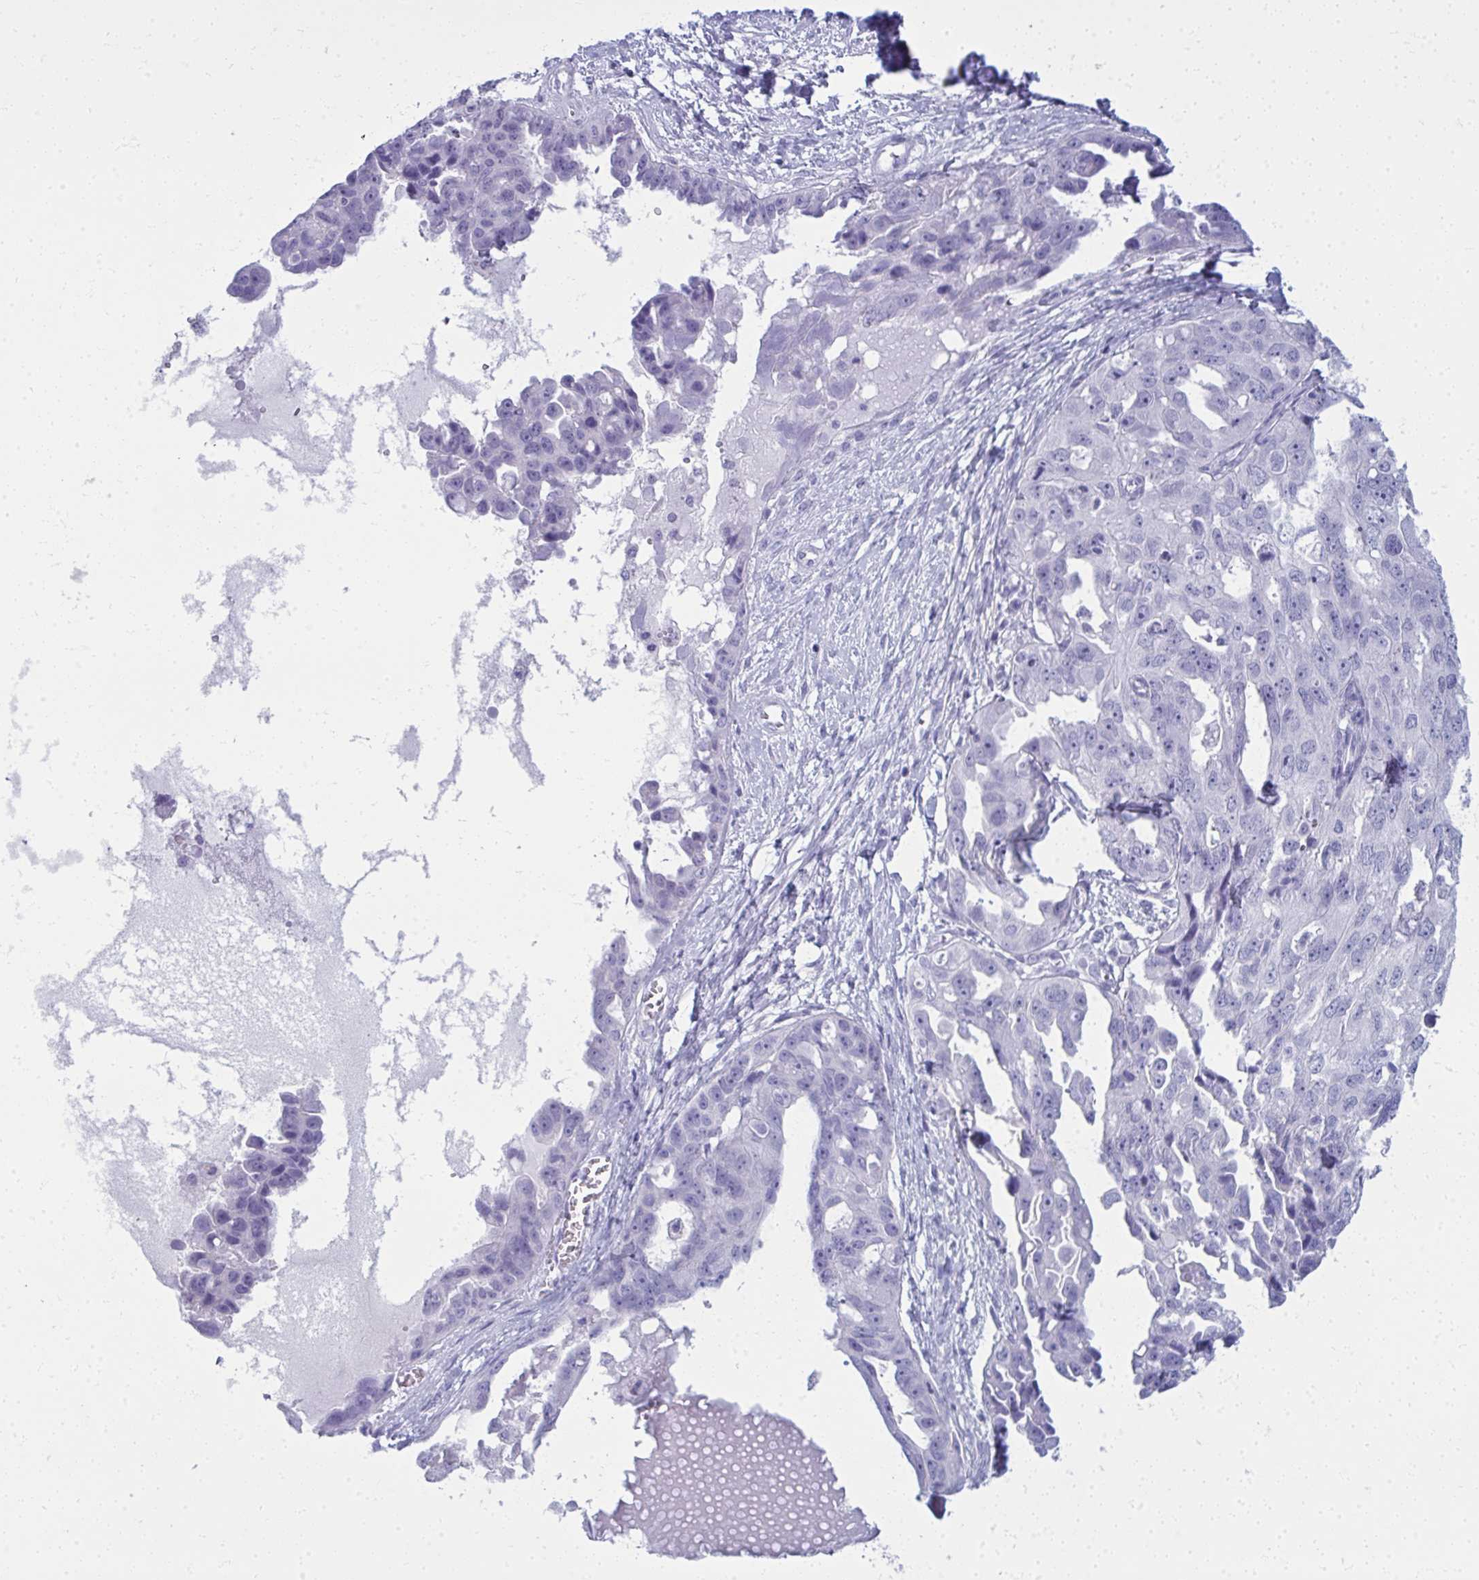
{"staining": {"intensity": "negative", "quantity": "none", "location": "none"}, "tissue": "ovarian cancer", "cell_type": "Tumor cells", "image_type": "cancer", "snomed": [{"axis": "morphology", "description": "Carcinoma, endometroid"}, {"axis": "topography", "description": "Ovary"}], "caption": "Protein analysis of ovarian cancer demonstrates no significant staining in tumor cells.", "gene": "QDPR", "patient": {"sex": "female", "age": 70}}